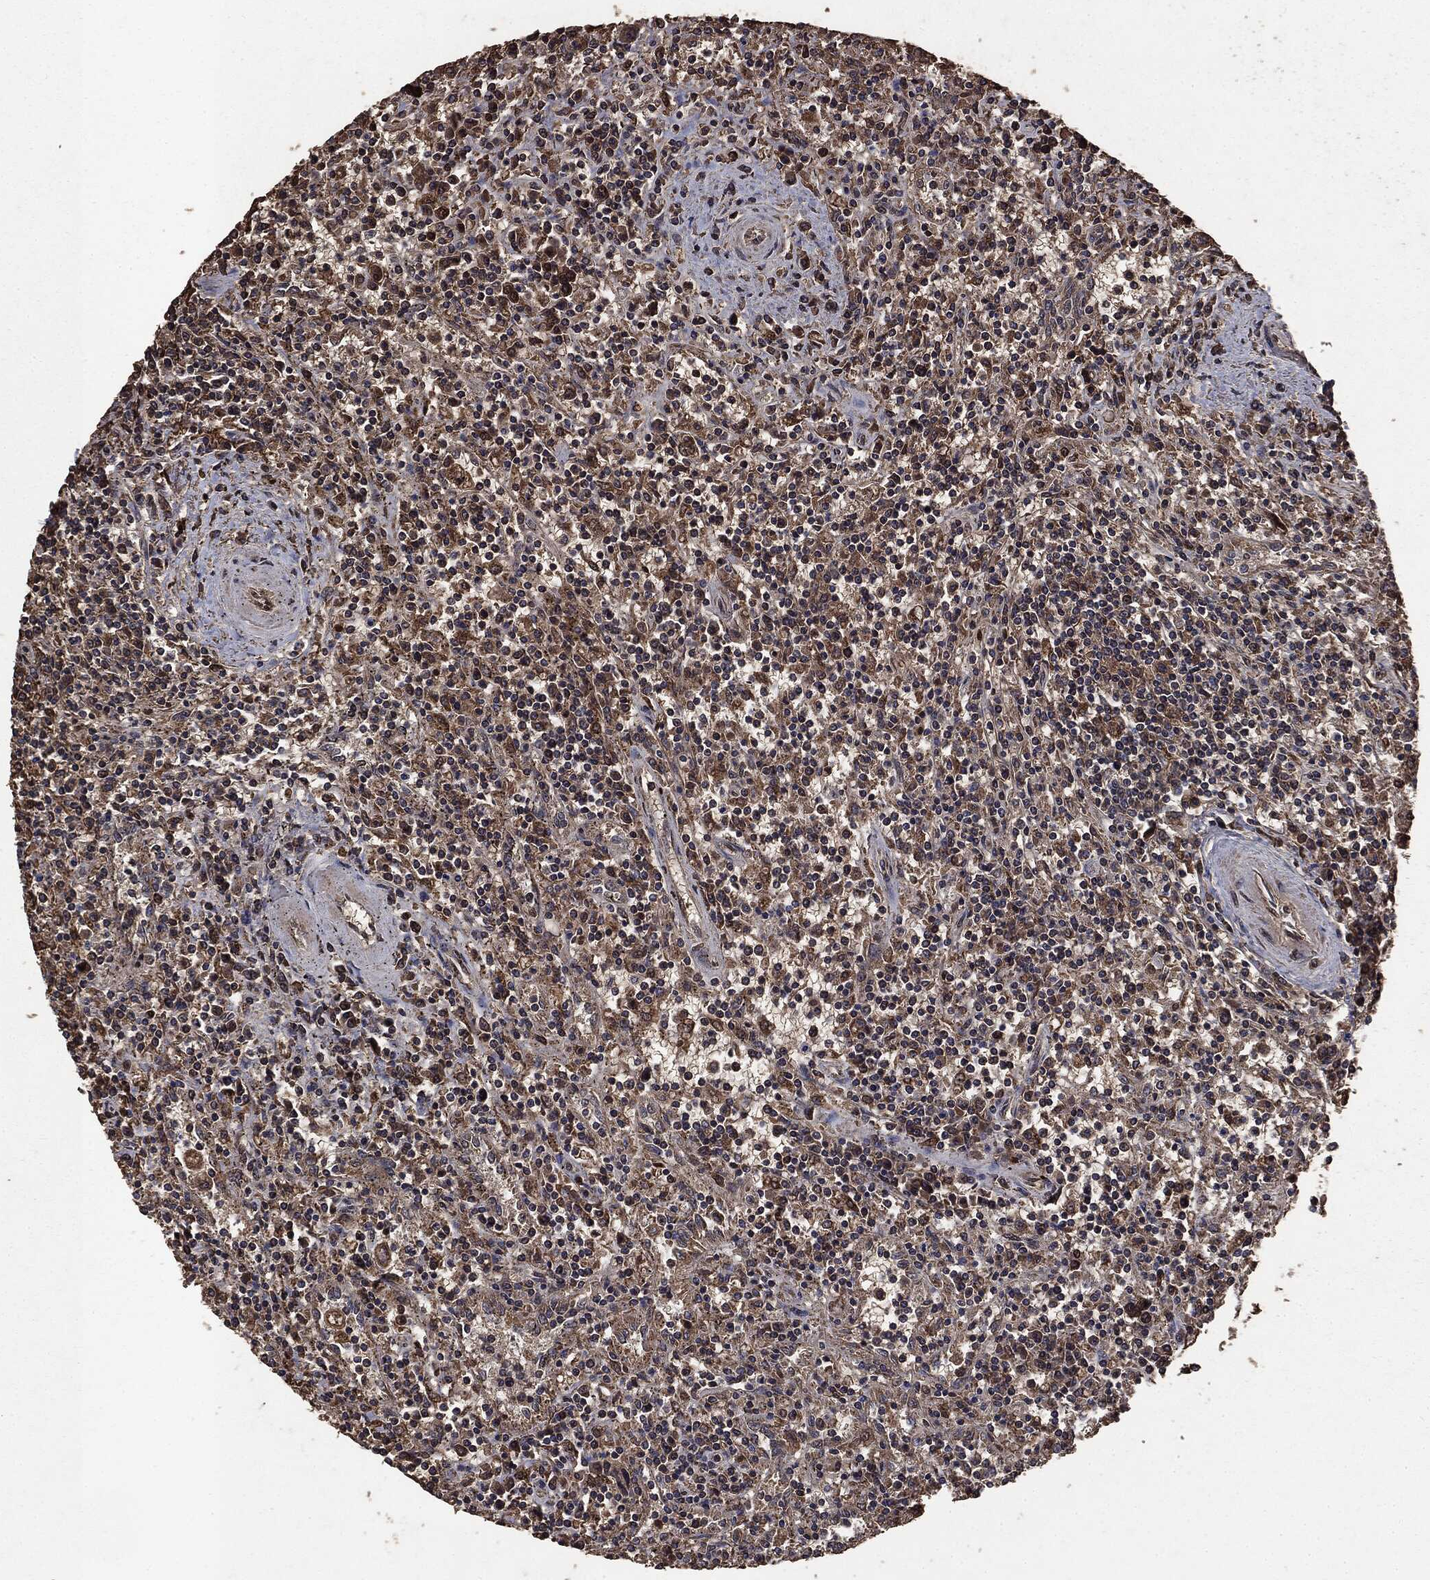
{"staining": {"intensity": "strong", "quantity": "25%-75%", "location": "cytoplasmic/membranous,nuclear"}, "tissue": "lymphoma", "cell_type": "Tumor cells", "image_type": "cancer", "snomed": [{"axis": "morphology", "description": "Malignant lymphoma, non-Hodgkin's type, Low grade"}, {"axis": "topography", "description": "Spleen"}], "caption": "Immunohistochemical staining of low-grade malignant lymphoma, non-Hodgkin's type shows strong cytoplasmic/membranous and nuclear protein positivity in approximately 25%-75% of tumor cells.", "gene": "PPP6R2", "patient": {"sex": "male", "age": 62}}